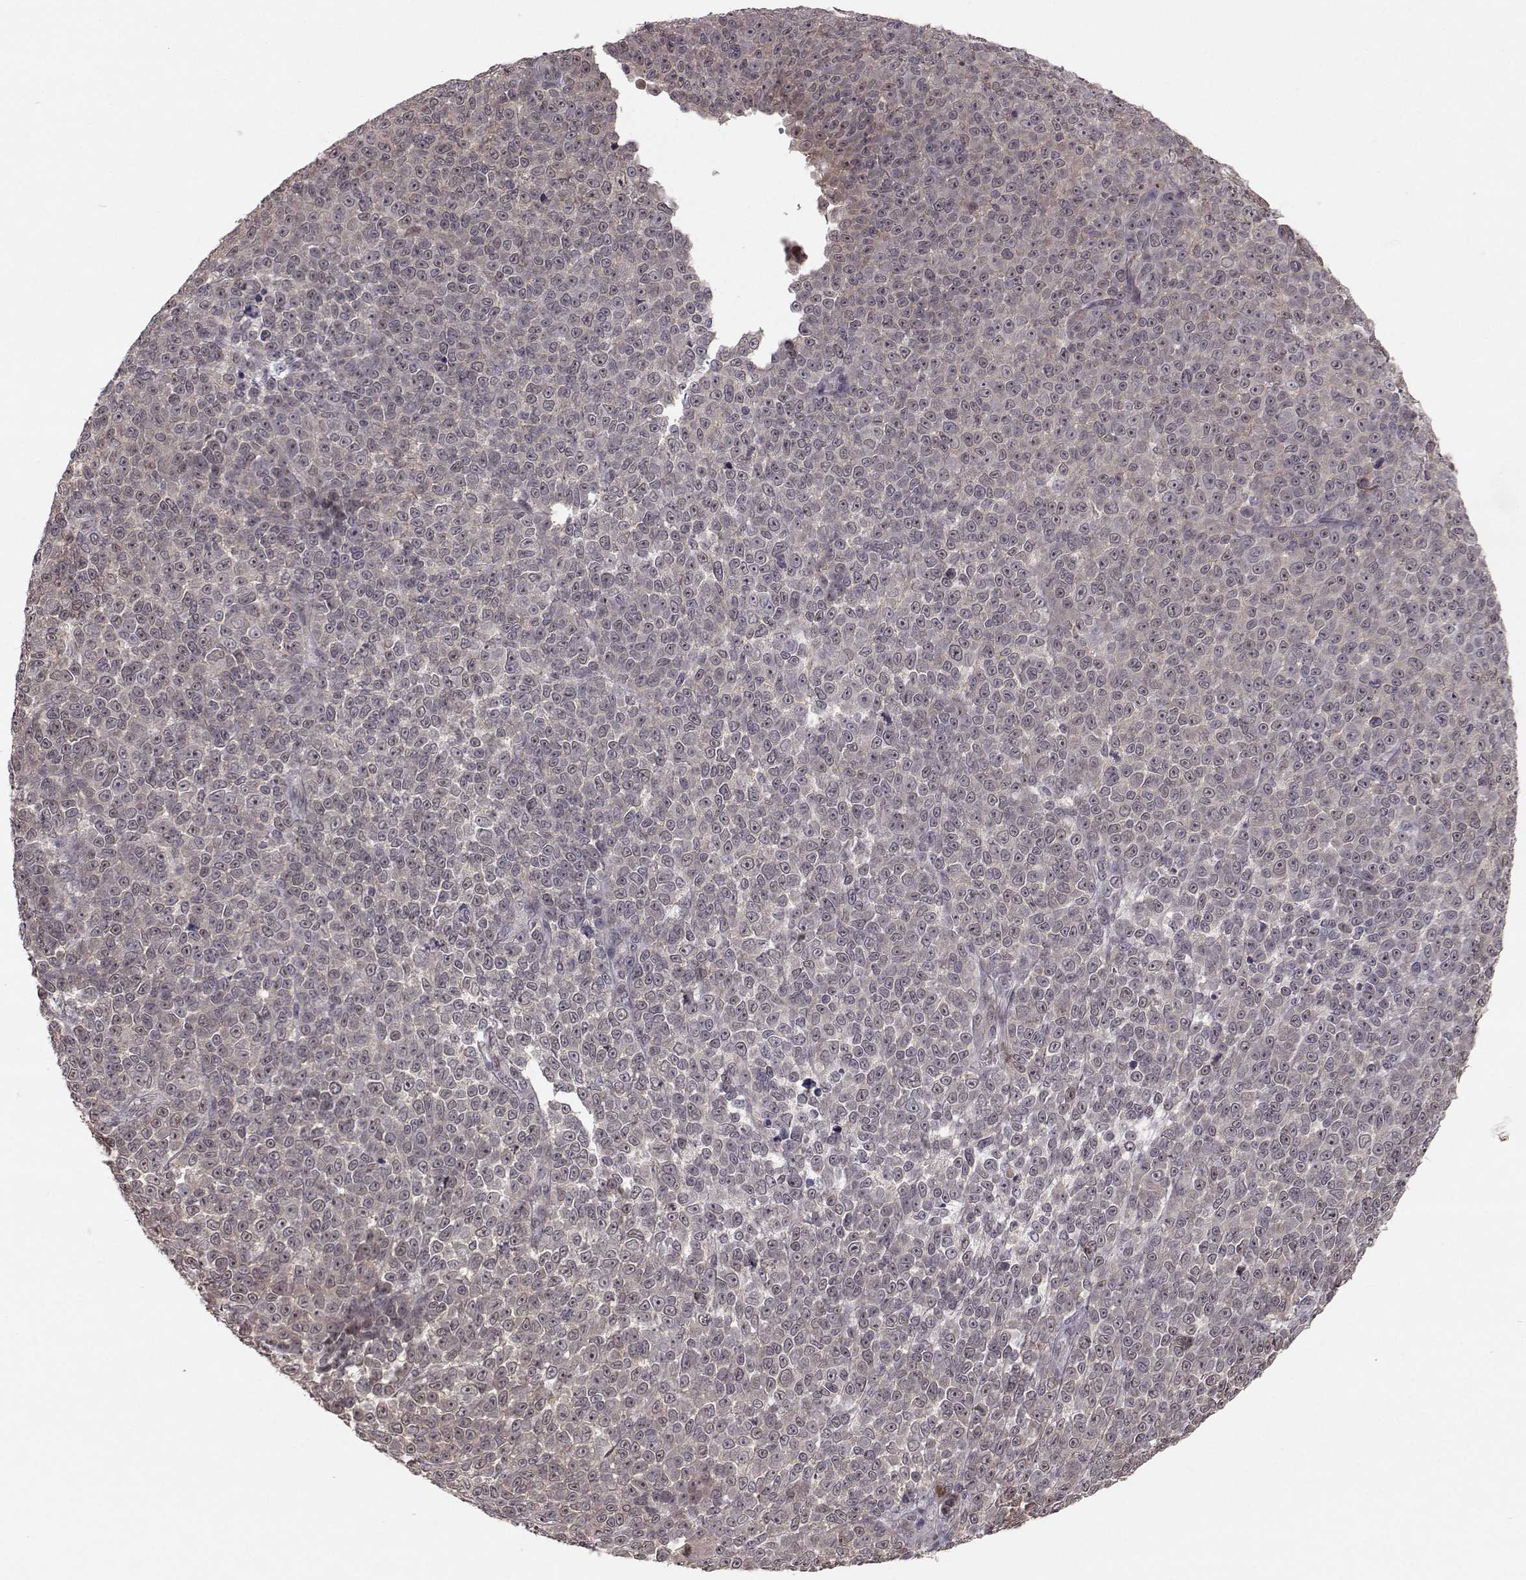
{"staining": {"intensity": "negative", "quantity": "none", "location": "none"}, "tissue": "melanoma", "cell_type": "Tumor cells", "image_type": "cancer", "snomed": [{"axis": "morphology", "description": "Malignant melanoma, NOS"}, {"axis": "topography", "description": "Skin"}], "caption": "Immunohistochemistry (IHC) histopathology image of neoplastic tissue: human melanoma stained with DAB (3,3'-diaminobenzidine) shows no significant protein expression in tumor cells.", "gene": "PLEKHG3", "patient": {"sex": "female", "age": 95}}